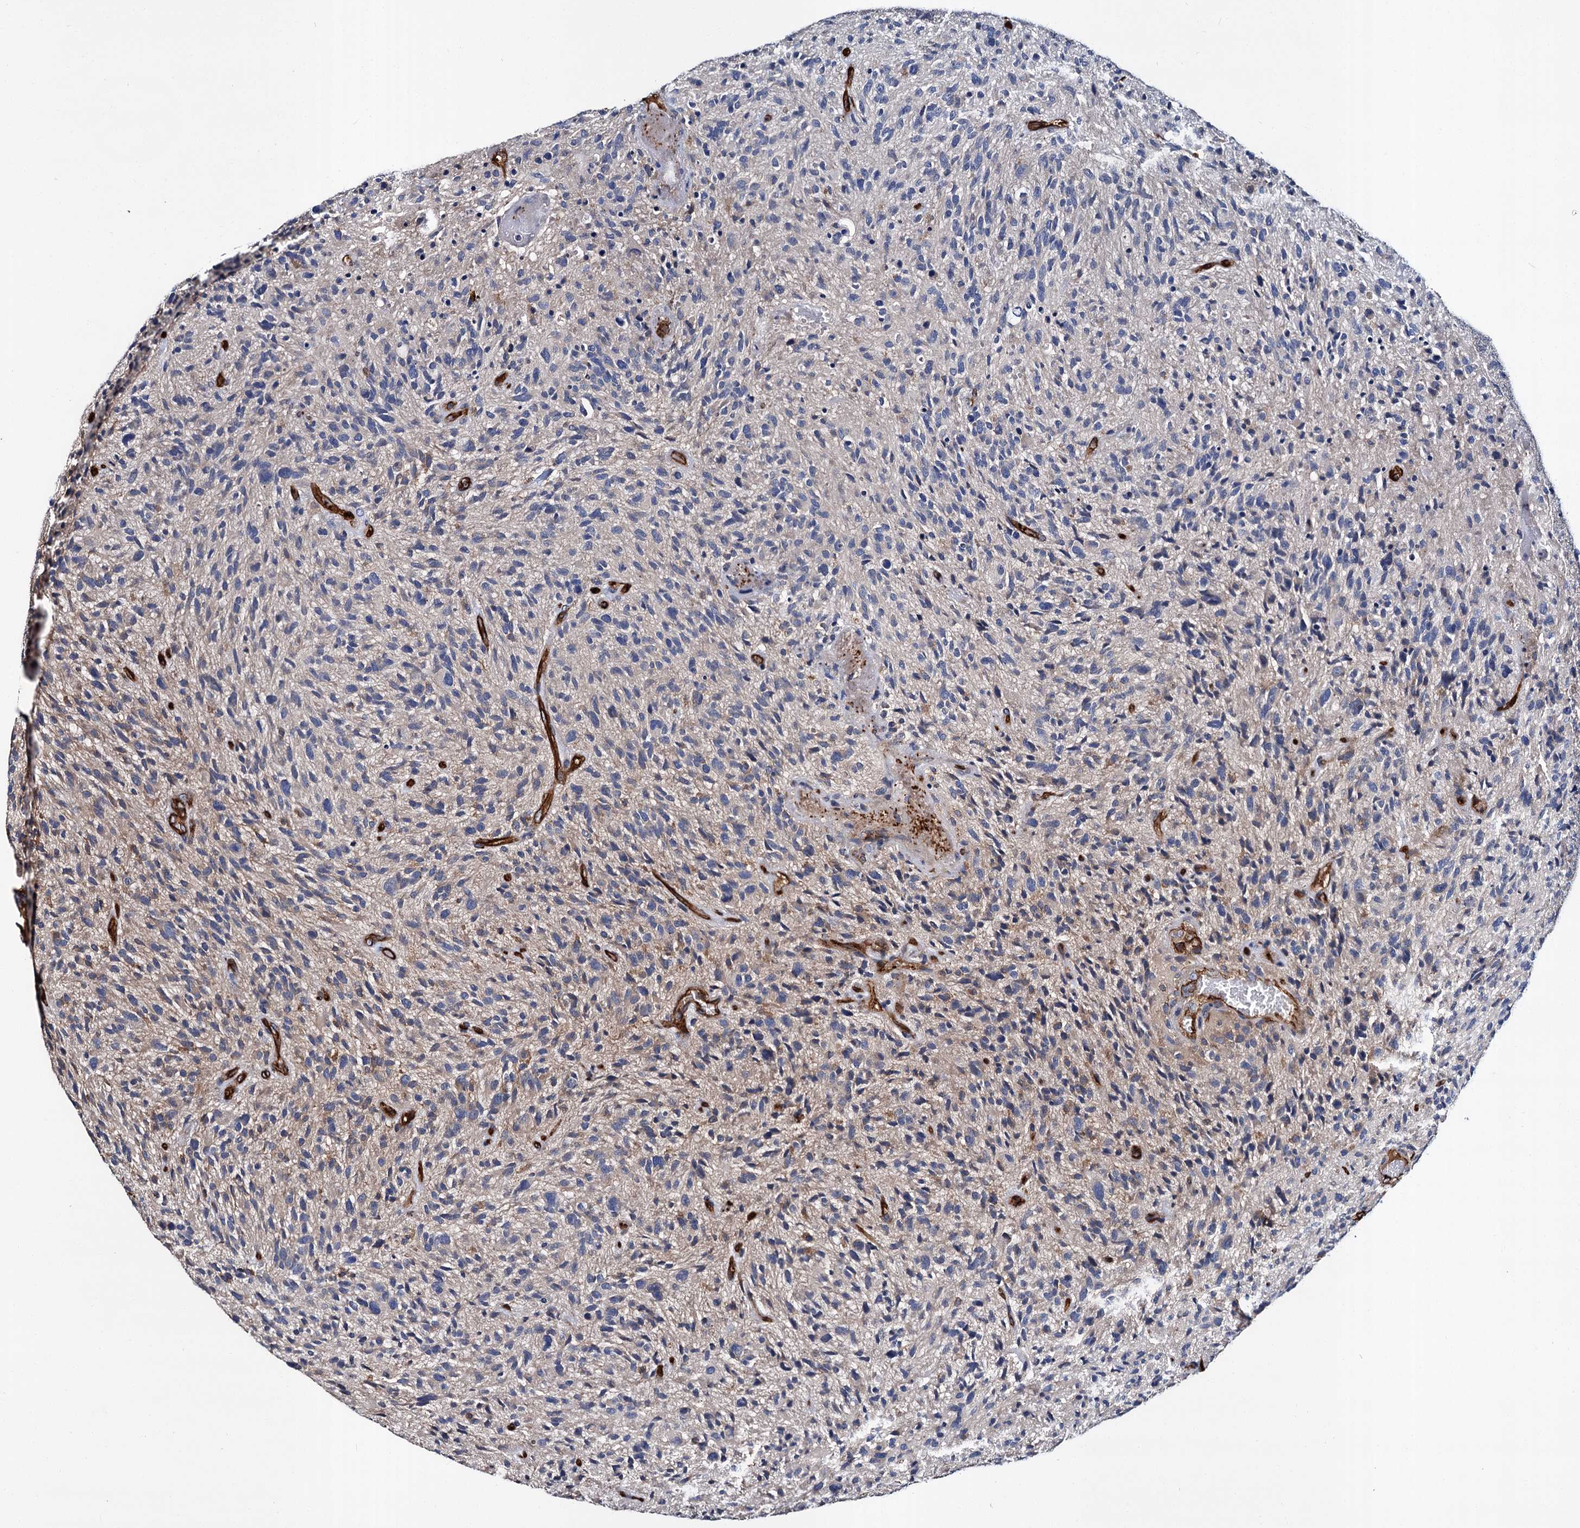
{"staining": {"intensity": "negative", "quantity": "none", "location": "none"}, "tissue": "glioma", "cell_type": "Tumor cells", "image_type": "cancer", "snomed": [{"axis": "morphology", "description": "Glioma, malignant, High grade"}, {"axis": "topography", "description": "Brain"}], "caption": "This is an immunohistochemistry (IHC) photomicrograph of human glioma. There is no positivity in tumor cells.", "gene": "CACNA1C", "patient": {"sex": "male", "age": 47}}